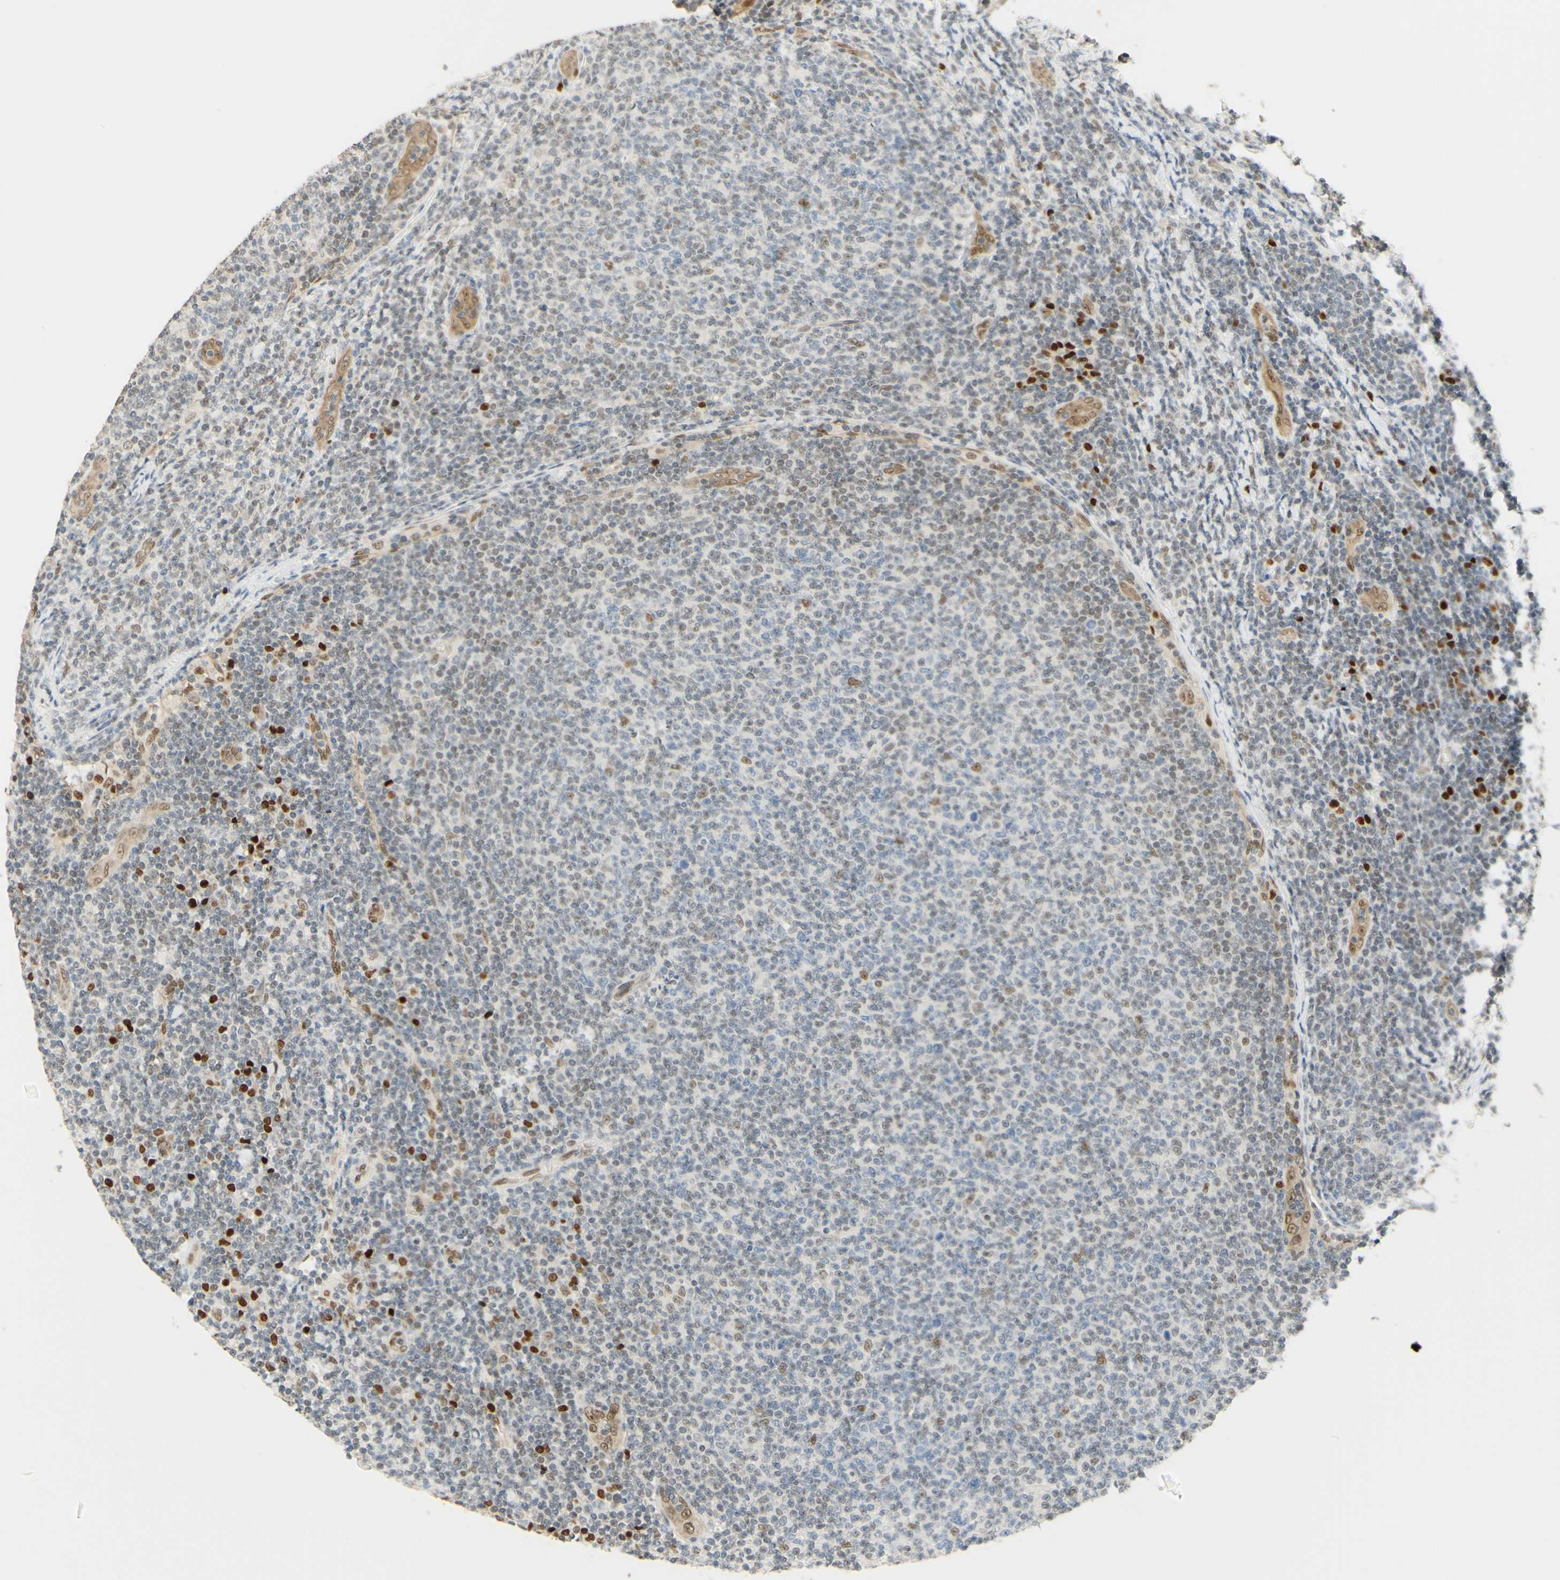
{"staining": {"intensity": "weak", "quantity": "25%-75%", "location": "nuclear"}, "tissue": "lymphoma", "cell_type": "Tumor cells", "image_type": "cancer", "snomed": [{"axis": "morphology", "description": "Malignant lymphoma, non-Hodgkin's type, Low grade"}, {"axis": "topography", "description": "Lymph node"}], "caption": "Protein expression analysis of low-grade malignant lymphoma, non-Hodgkin's type reveals weak nuclear positivity in about 25%-75% of tumor cells.", "gene": "POLB", "patient": {"sex": "male", "age": 66}}